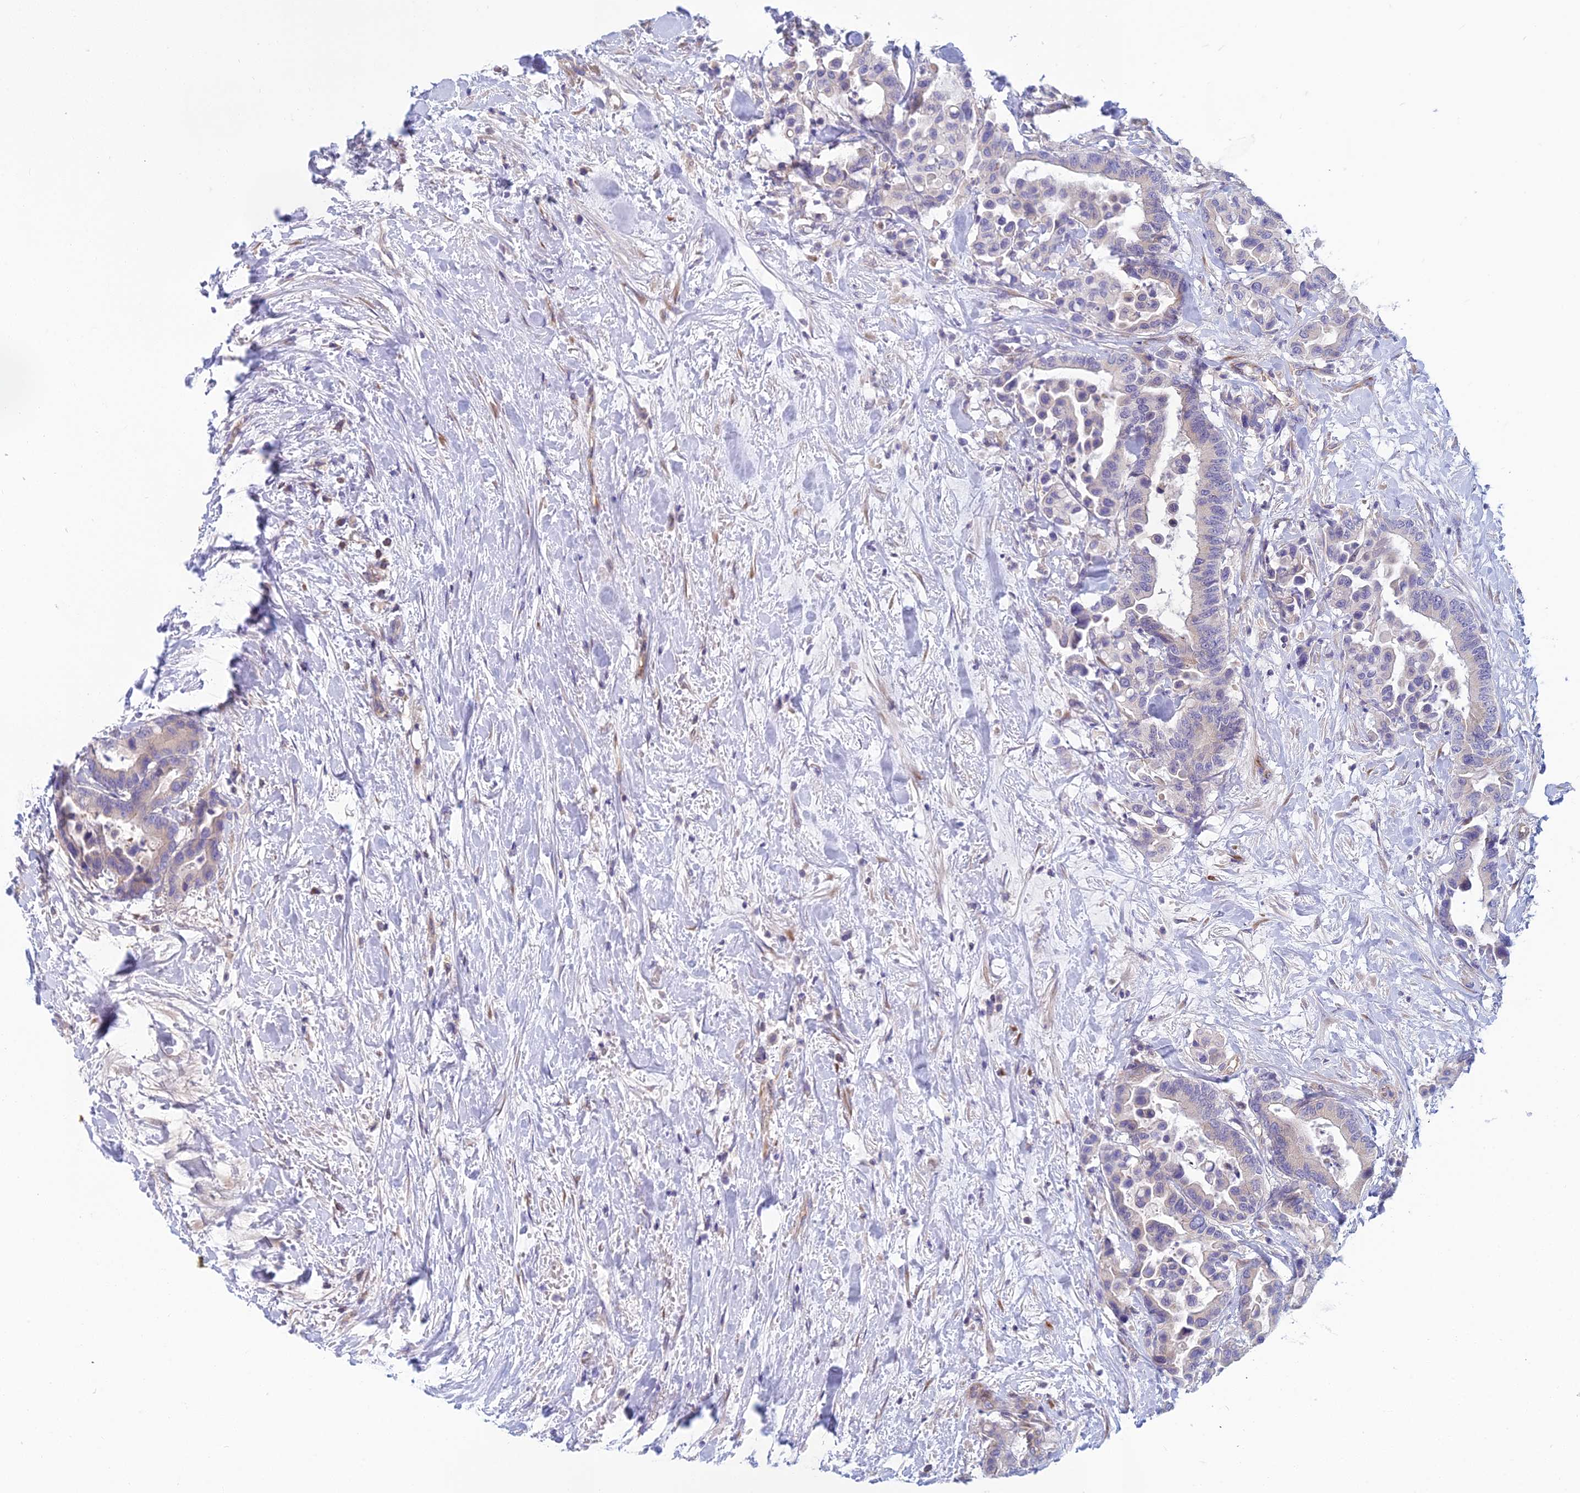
{"staining": {"intensity": "negative", "quantity": "none", "location": "none"}, "tissue": "colorectal cancer", "cell_type": "Tumor cells", "image_type": "cancer", "snomed": [{"axis": "morphology", "description": "Normal tissue, NOS"}, {"axis": "morphology", "description": "Adenocarcinoma, NOS"}, {"axis": "topography", "description": "Colon"}], "caption": "Tumor cells are negative for brown protein staining in colorectal cancer.", "gene": "DUS2", "patient": {"sex": "male", "age": 82}}